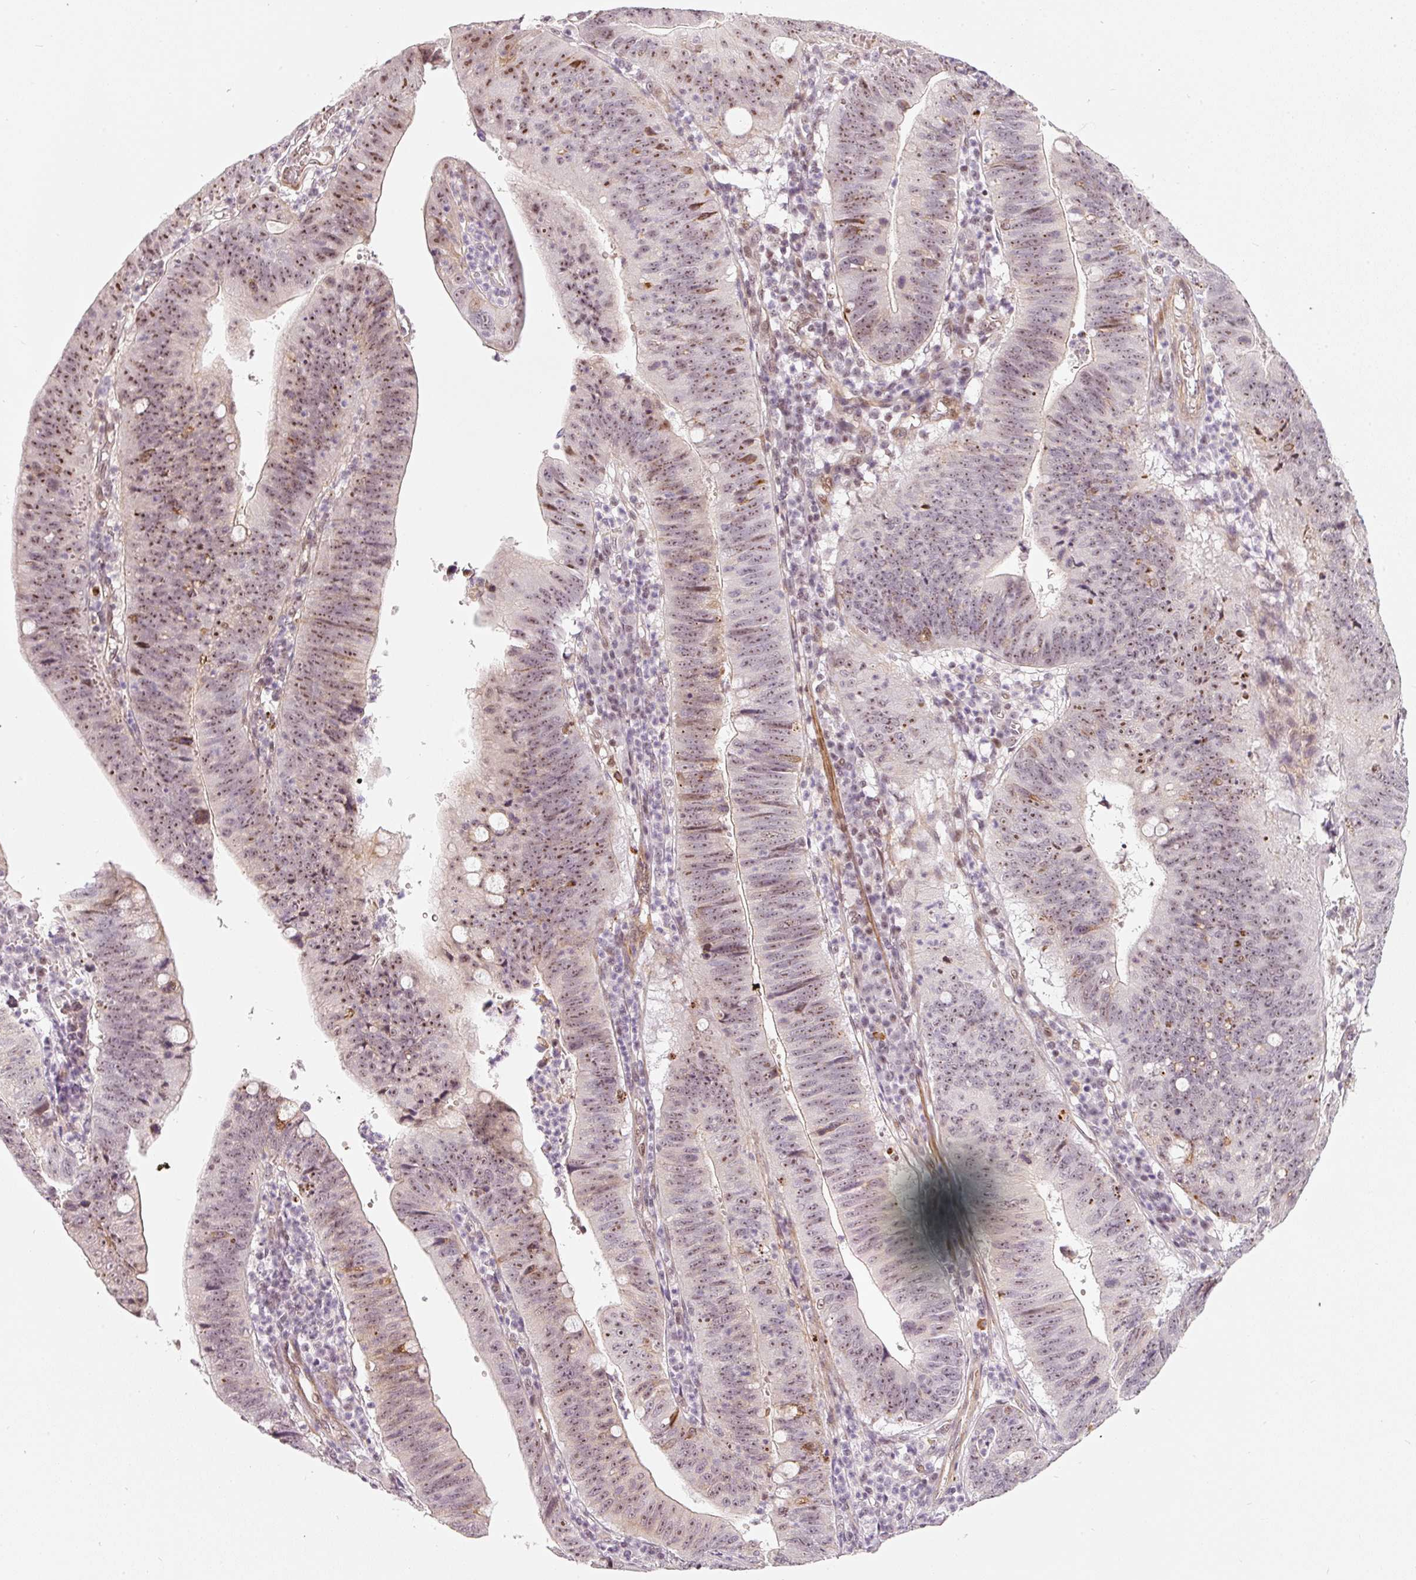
{"staining": {"intensity": "moderate", "quantity": "25%-75%", "location": "nuclear"}, "tissue": "stomach cancer", "cell_type": "Tumor cells", "image_type": "cancer", "snomed": [{"axis": "morphology", "description": "Adenocarcinoma, NOS"}, {"axis": "topography", "description": "Stomach"}], "caption": "Protein expression analysis of adenocarcinoma (stomach) exhibits moderate nuclear staining in approximately 25%-75% of tumor cells.", "gene": "MXRA8", "patient": {"sex": "male", "age": 59}}